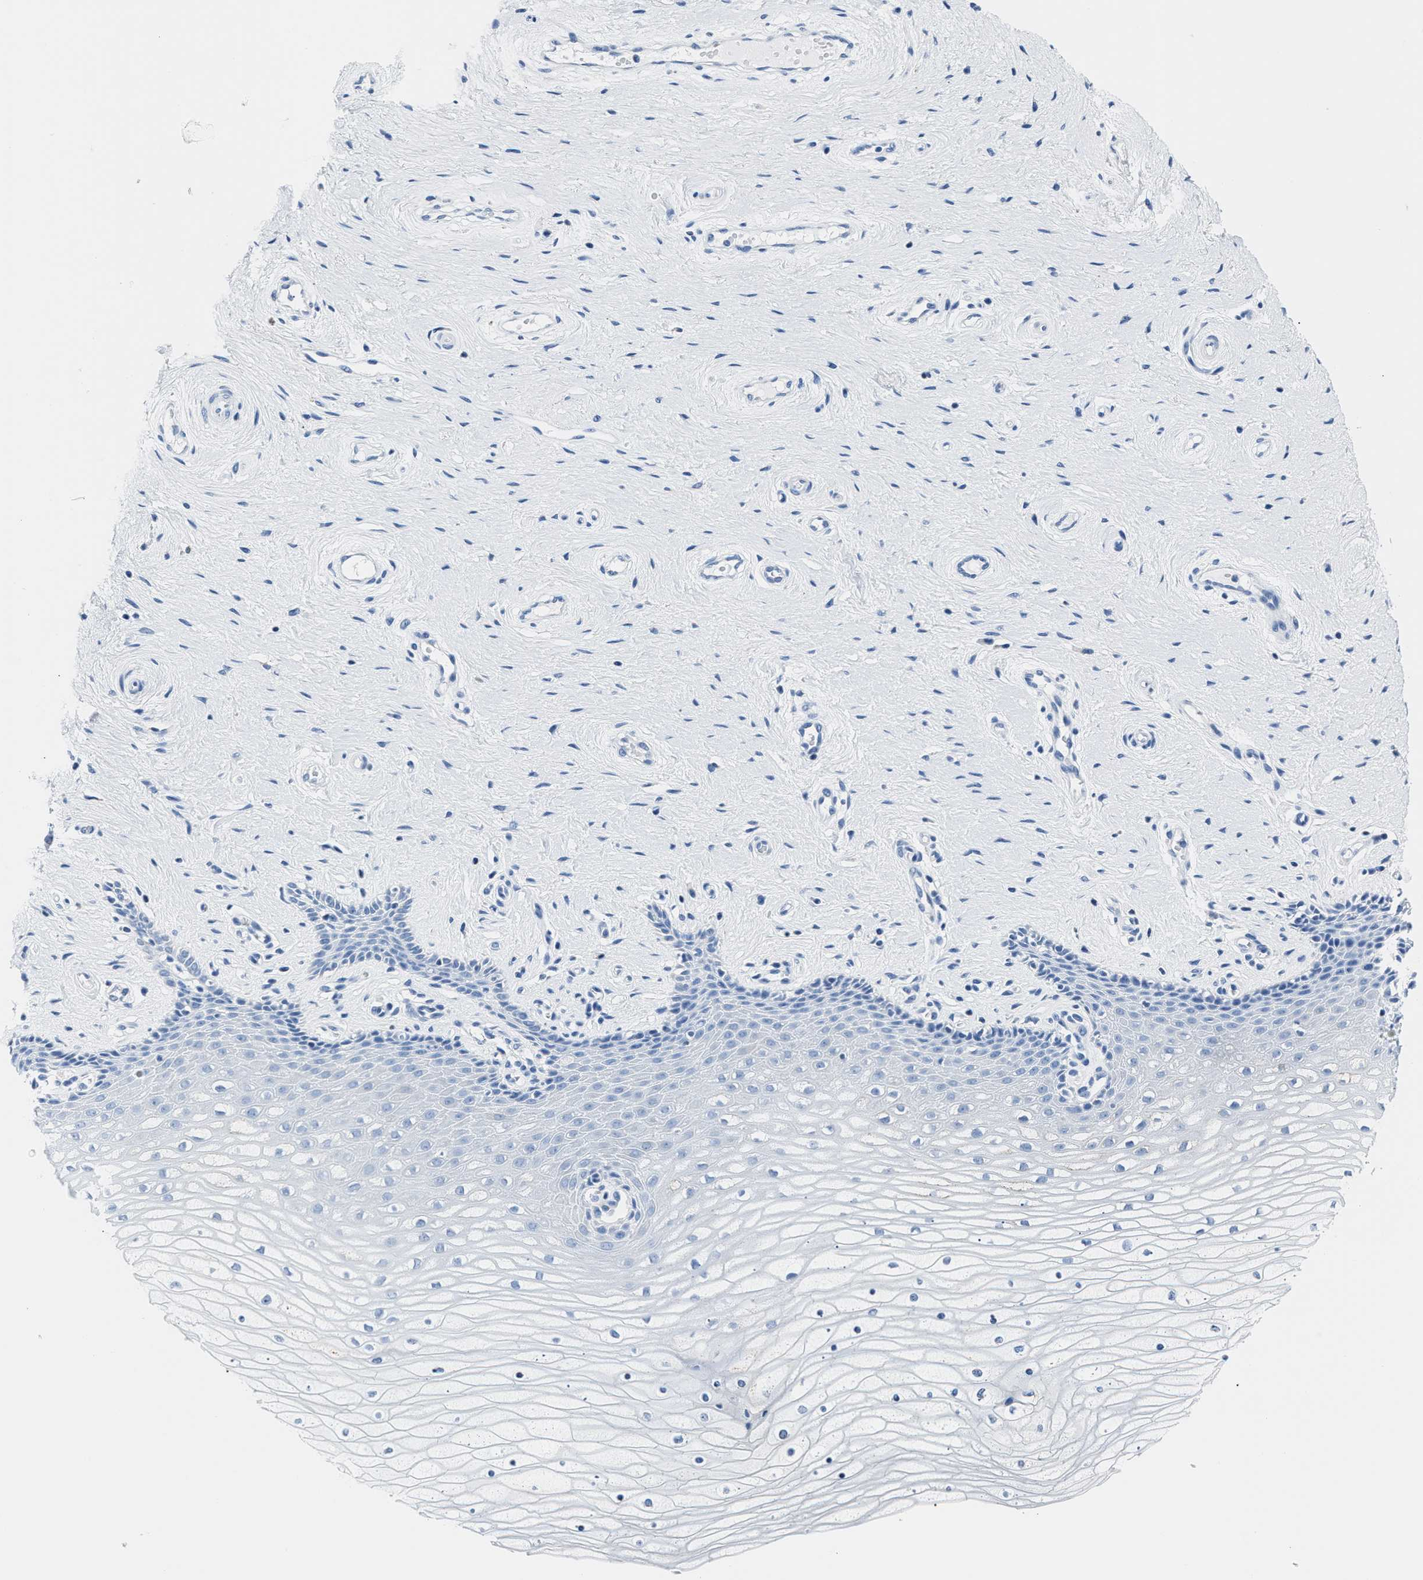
{"staining": {"intensity": "moderate", "quantity": "<25%", "location": "cytoplasmic/membranous"}, "tissue": "cervix", "cell_type": "Glandular cells", "image_type": "normal", "snomed": [{"axis": "morphology", "description": "Normal tissue, NOS"}, {"axis": "topography", "description": "Cervix"}], "caption": "The immunohistochemical stain shows moderate cytoplasmic/membranous staining in glandular cells of benign cervix. (DAB IHC with brightfield microscopy, high magnification).", "gene": "AMACR", "patient": {"sex": "female", "age": 39}}